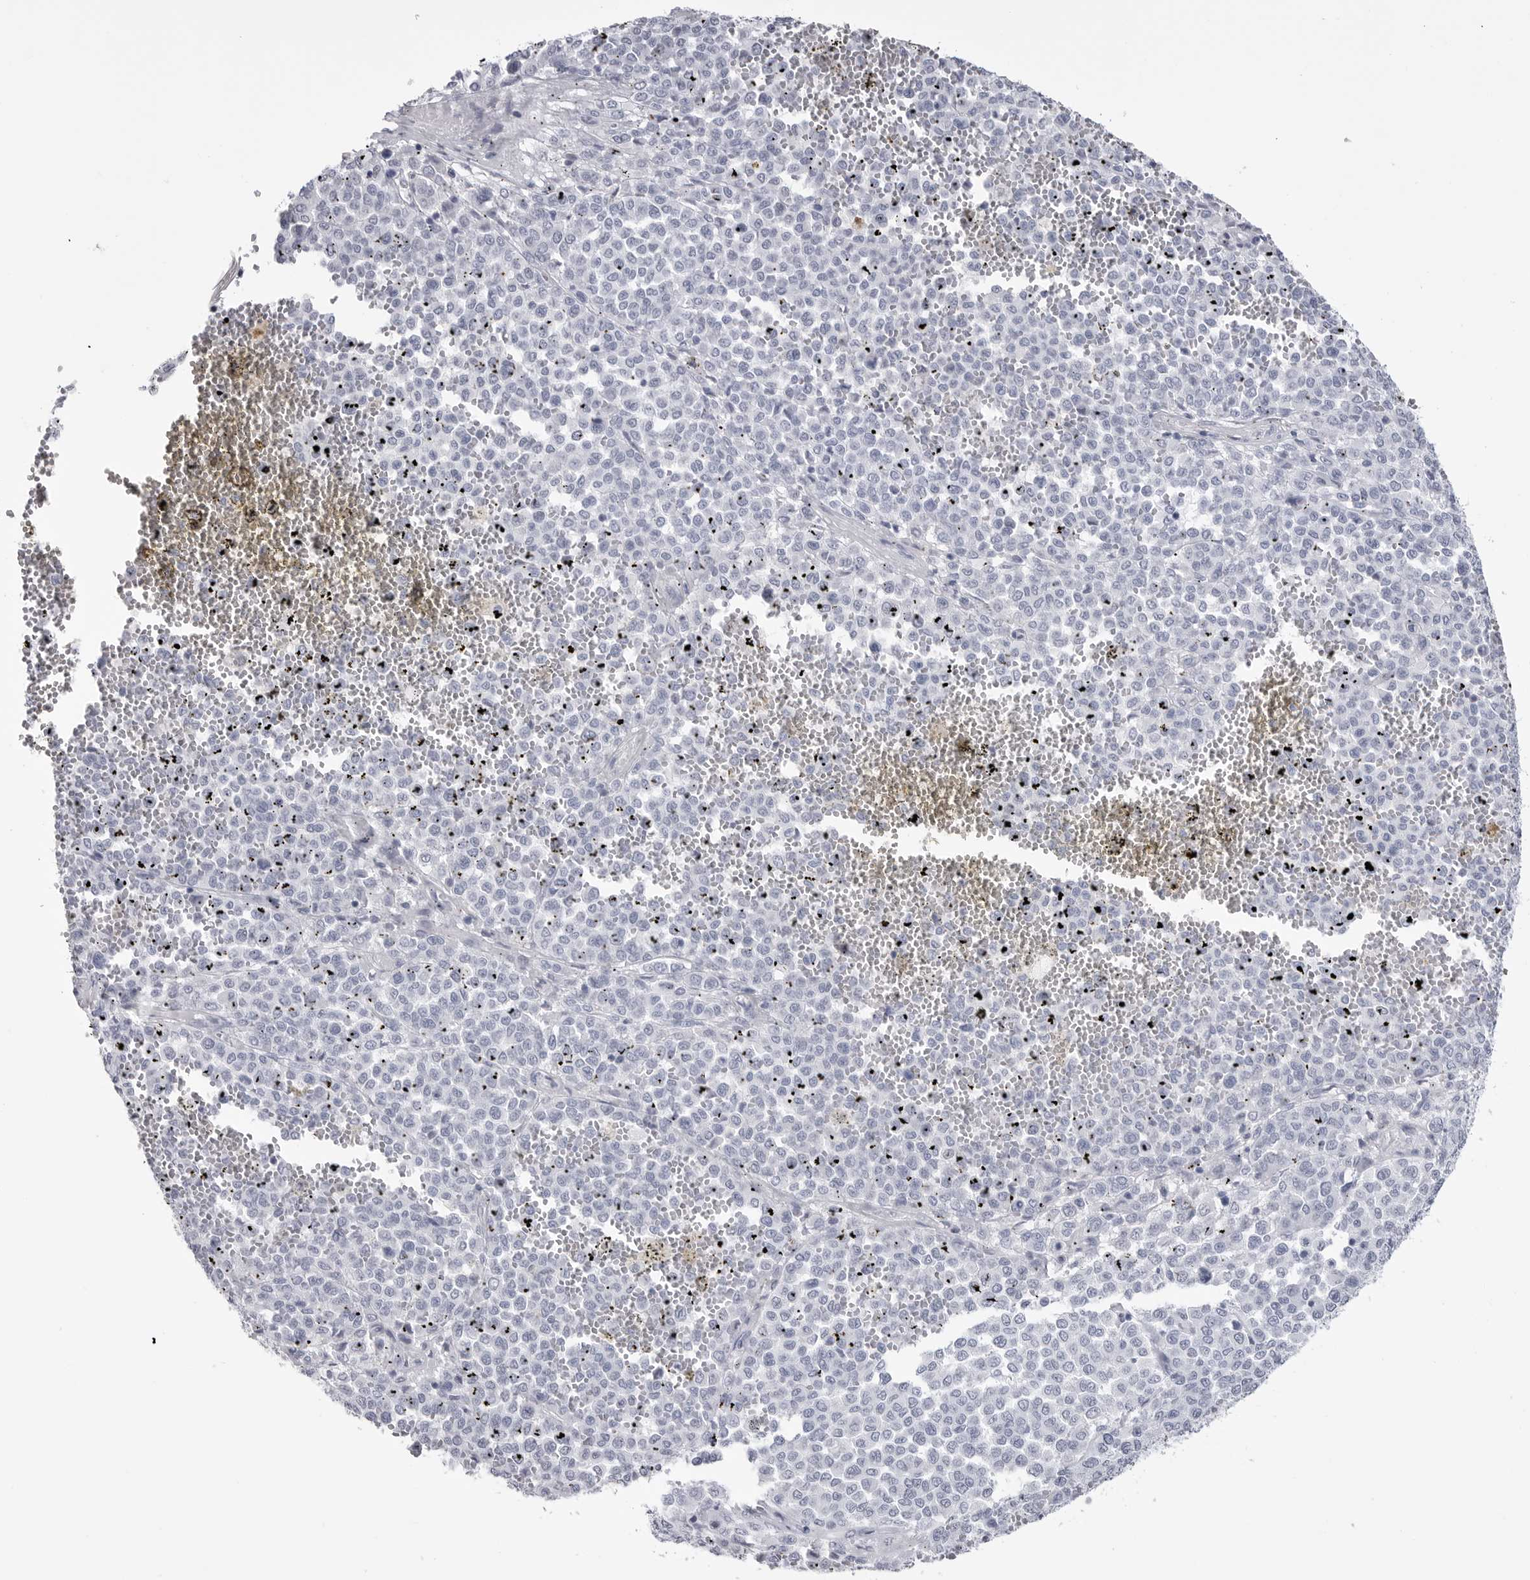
{"staining": {"intensity": "negative", "quantity": "none", "location": "none"}, "tissue": "melanoma", "cell_type": "Tumor cells", "image_type": "cancer", "snomed": [{"axis": "morphology", "description": "Malignant melanoma, Metastatic site"}, {"axis": "topography", "description": "Pancreas"}], "caption": "Tumor cells show no significant protein positivity in melanoma.", "gene": "COL26A1", "patient": {"sex": "female", "age": 30}}